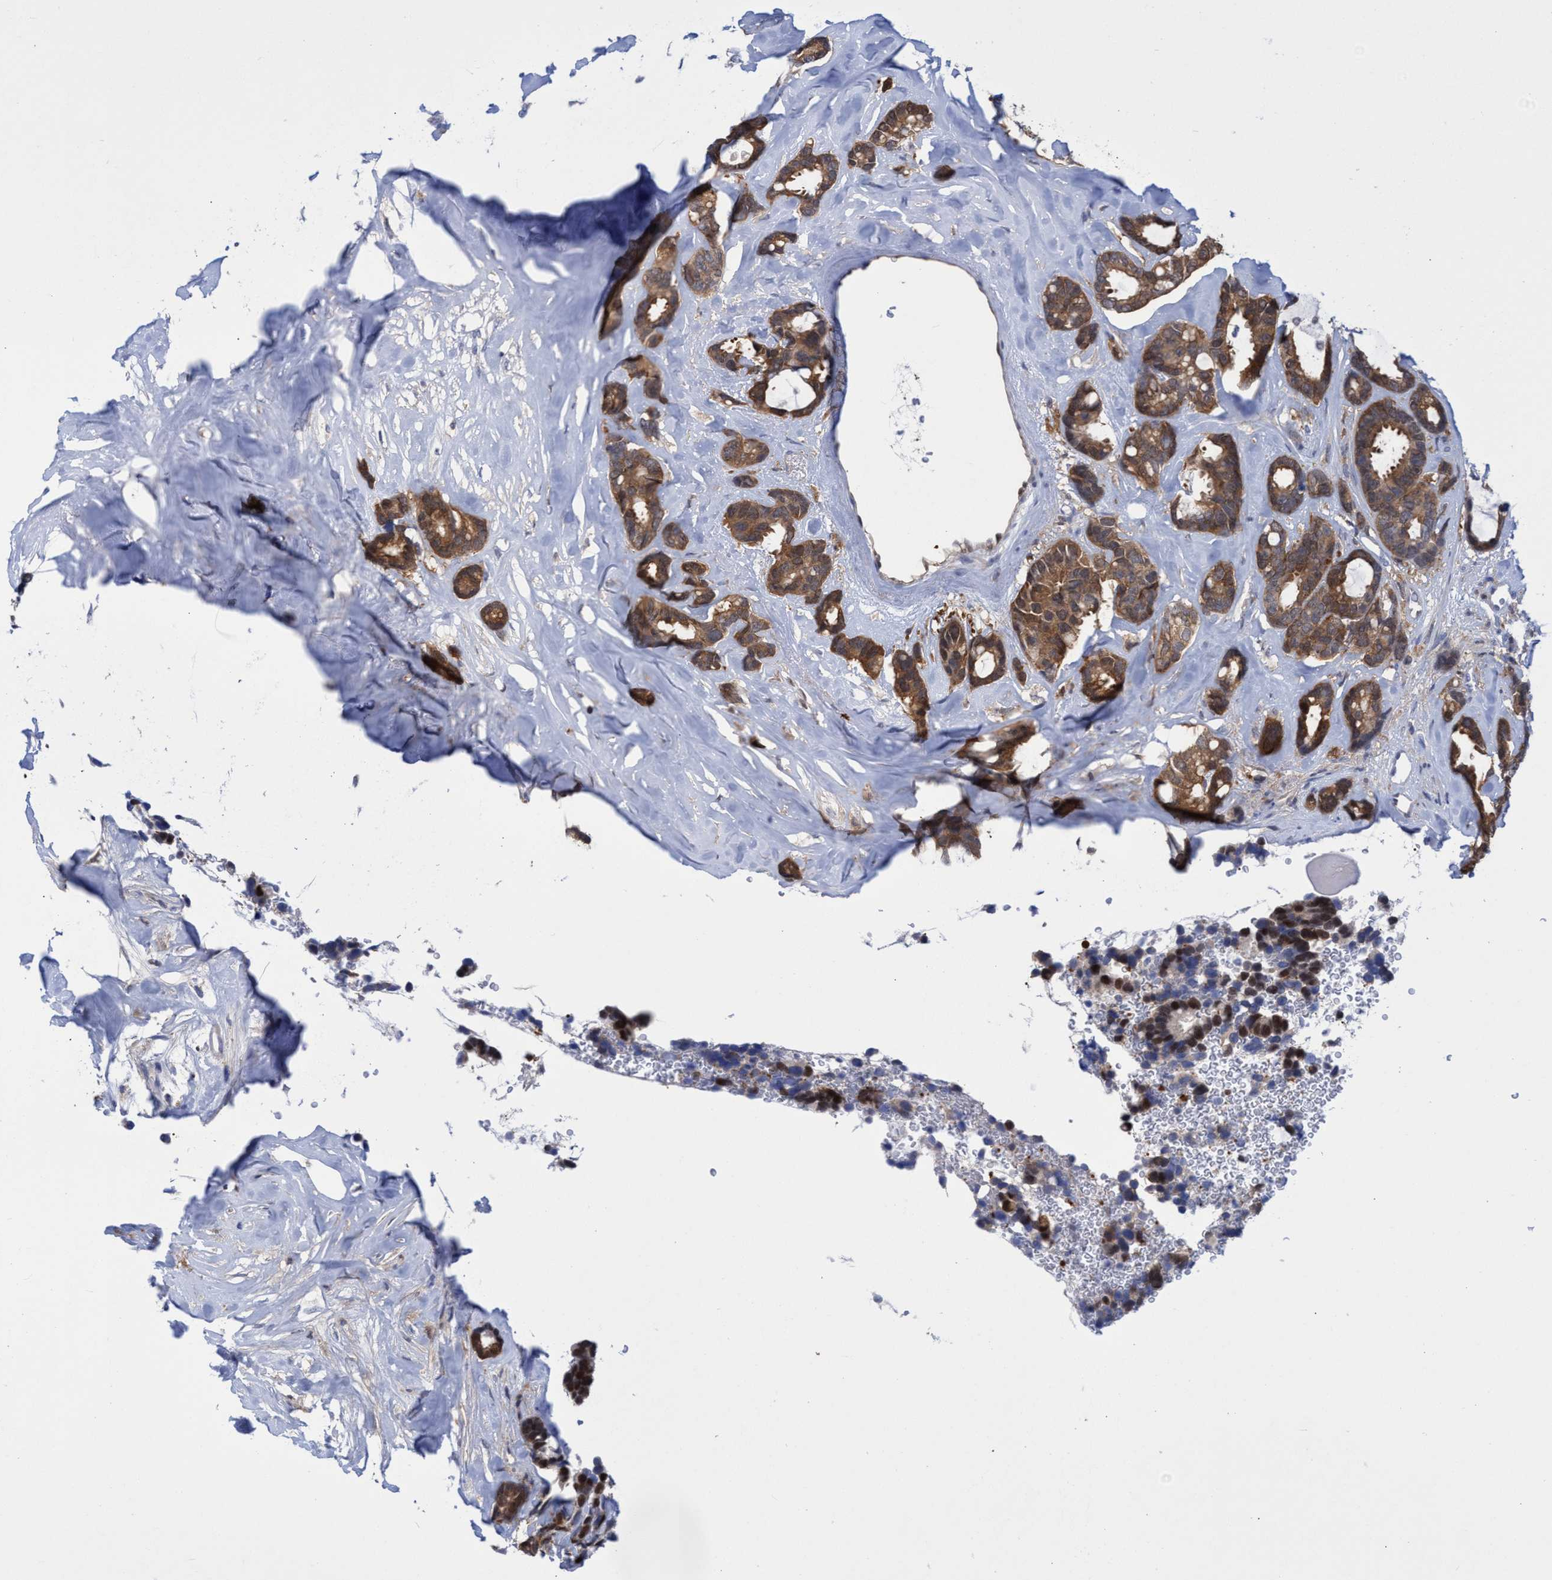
{"staining": {"intensity": "moderate", "quantity": ">75%", "location": "cytoplasmic/membranous"}, "tissue": "breast cancer", "cell_type": "Tumor cells", "image_type": "cancer", "snomed": [{"axis": "morphology", "description": "Duct carcinoma"}, {"axis": "topography", "description": "Breast"}], "caption": "Tumor cells demonstrate medium levels of moderate cytoplasmic/membranous staining in about >75% of cells in human breast cancer. (DAB = brown stain, brightfield microscopy at high magnification).", "gene": "PNPO", "patient": {"sex": "female", "age": 87}}